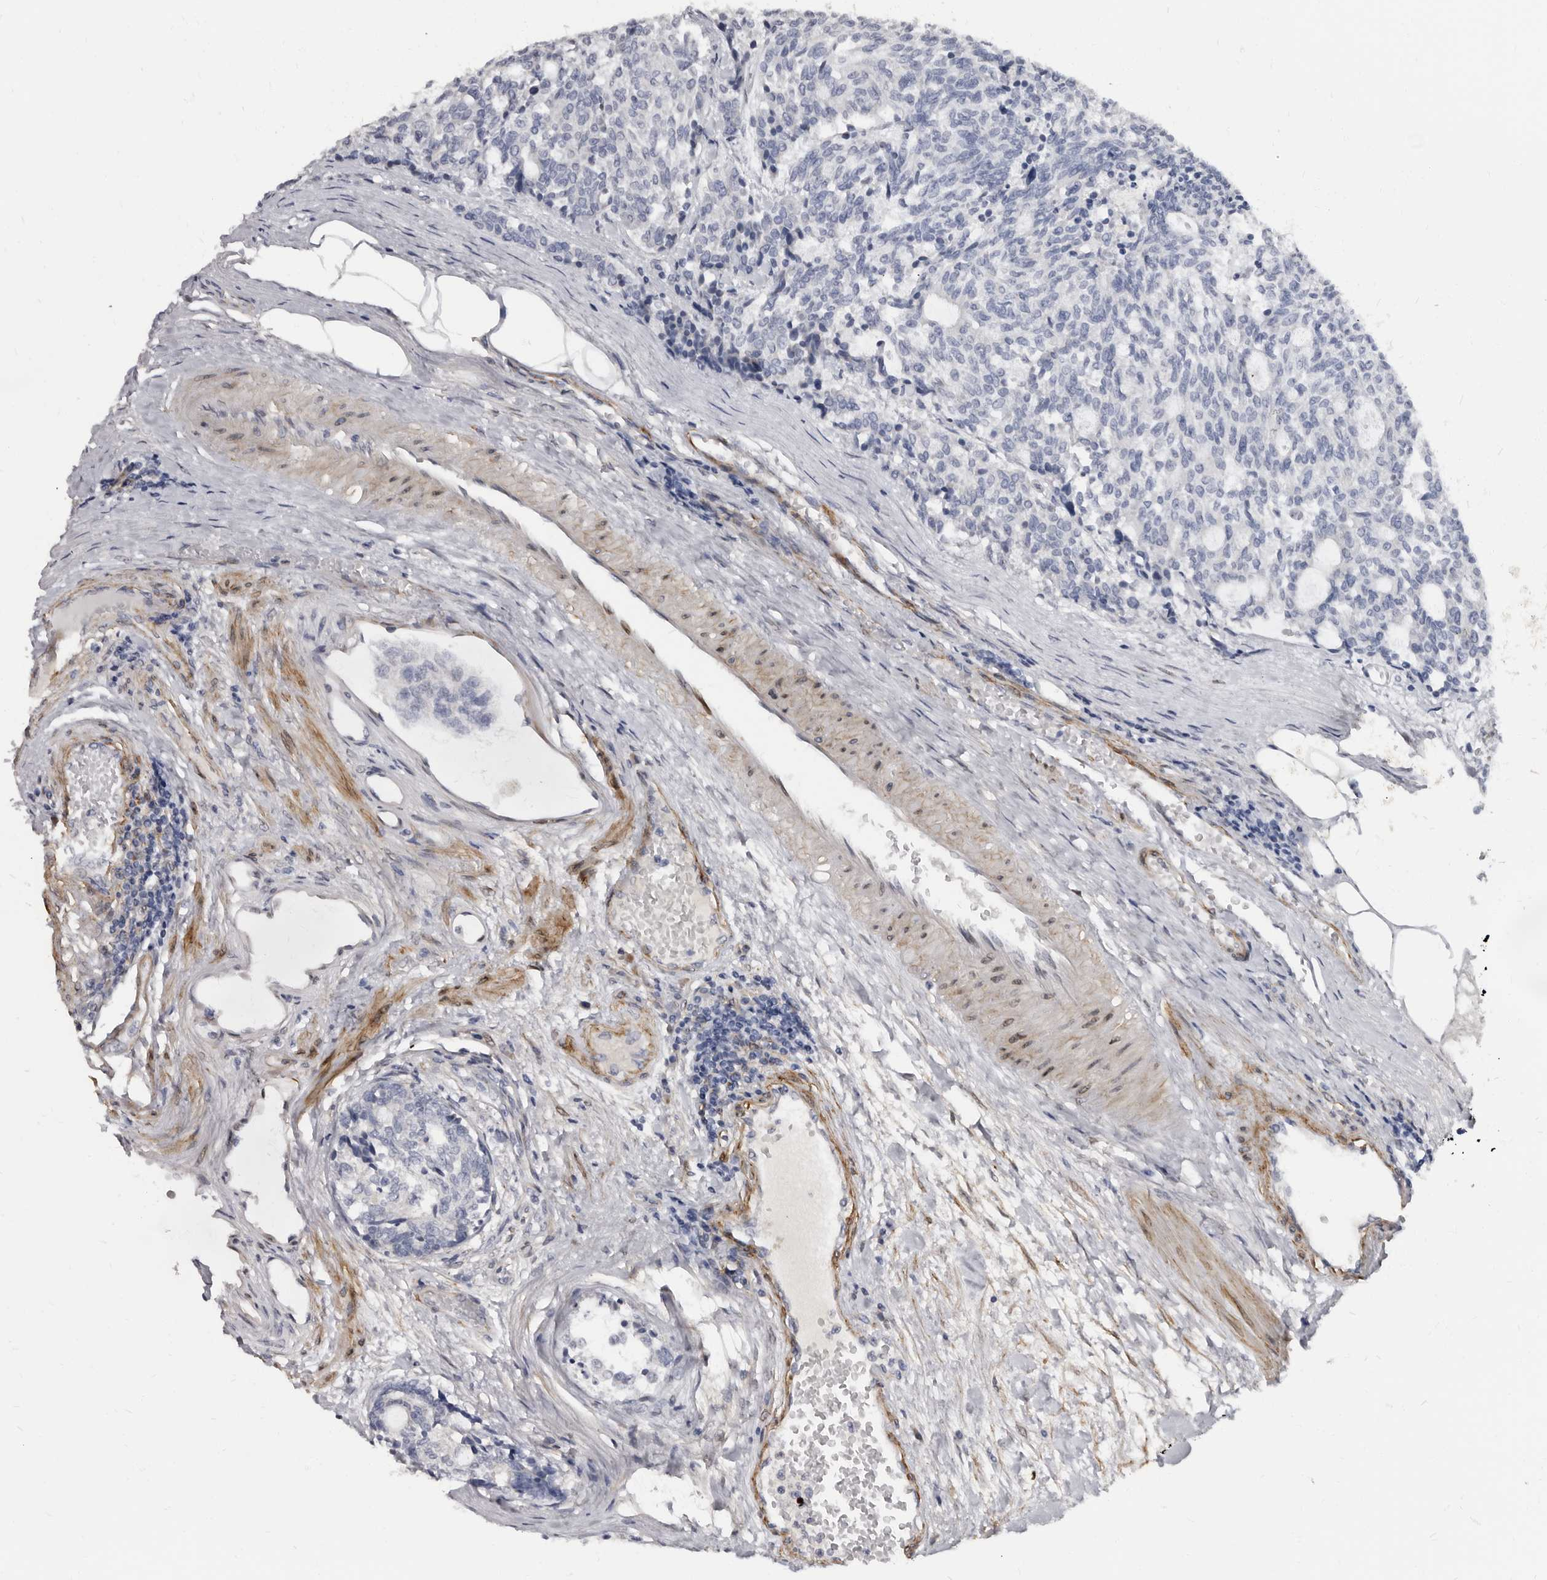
{"staining": {"intensity": "negative", "quantity": "none", "location": "none"}, "tissue": "carcinoid", "cell_type": "Tumor cells", "image_type": "cancer", "snomed": [{"axis": "morphology", "description": "Carcinoid, malignant, NOS"}, {"axis": "topography", "description": "Pancreas"}], "caption": "Immunohistochemical staining of carcinoid demonstrates no significant positivity in tumor cells.", "gene": "MRGPRF", "patient": {"sex": "female", "age": 54}}